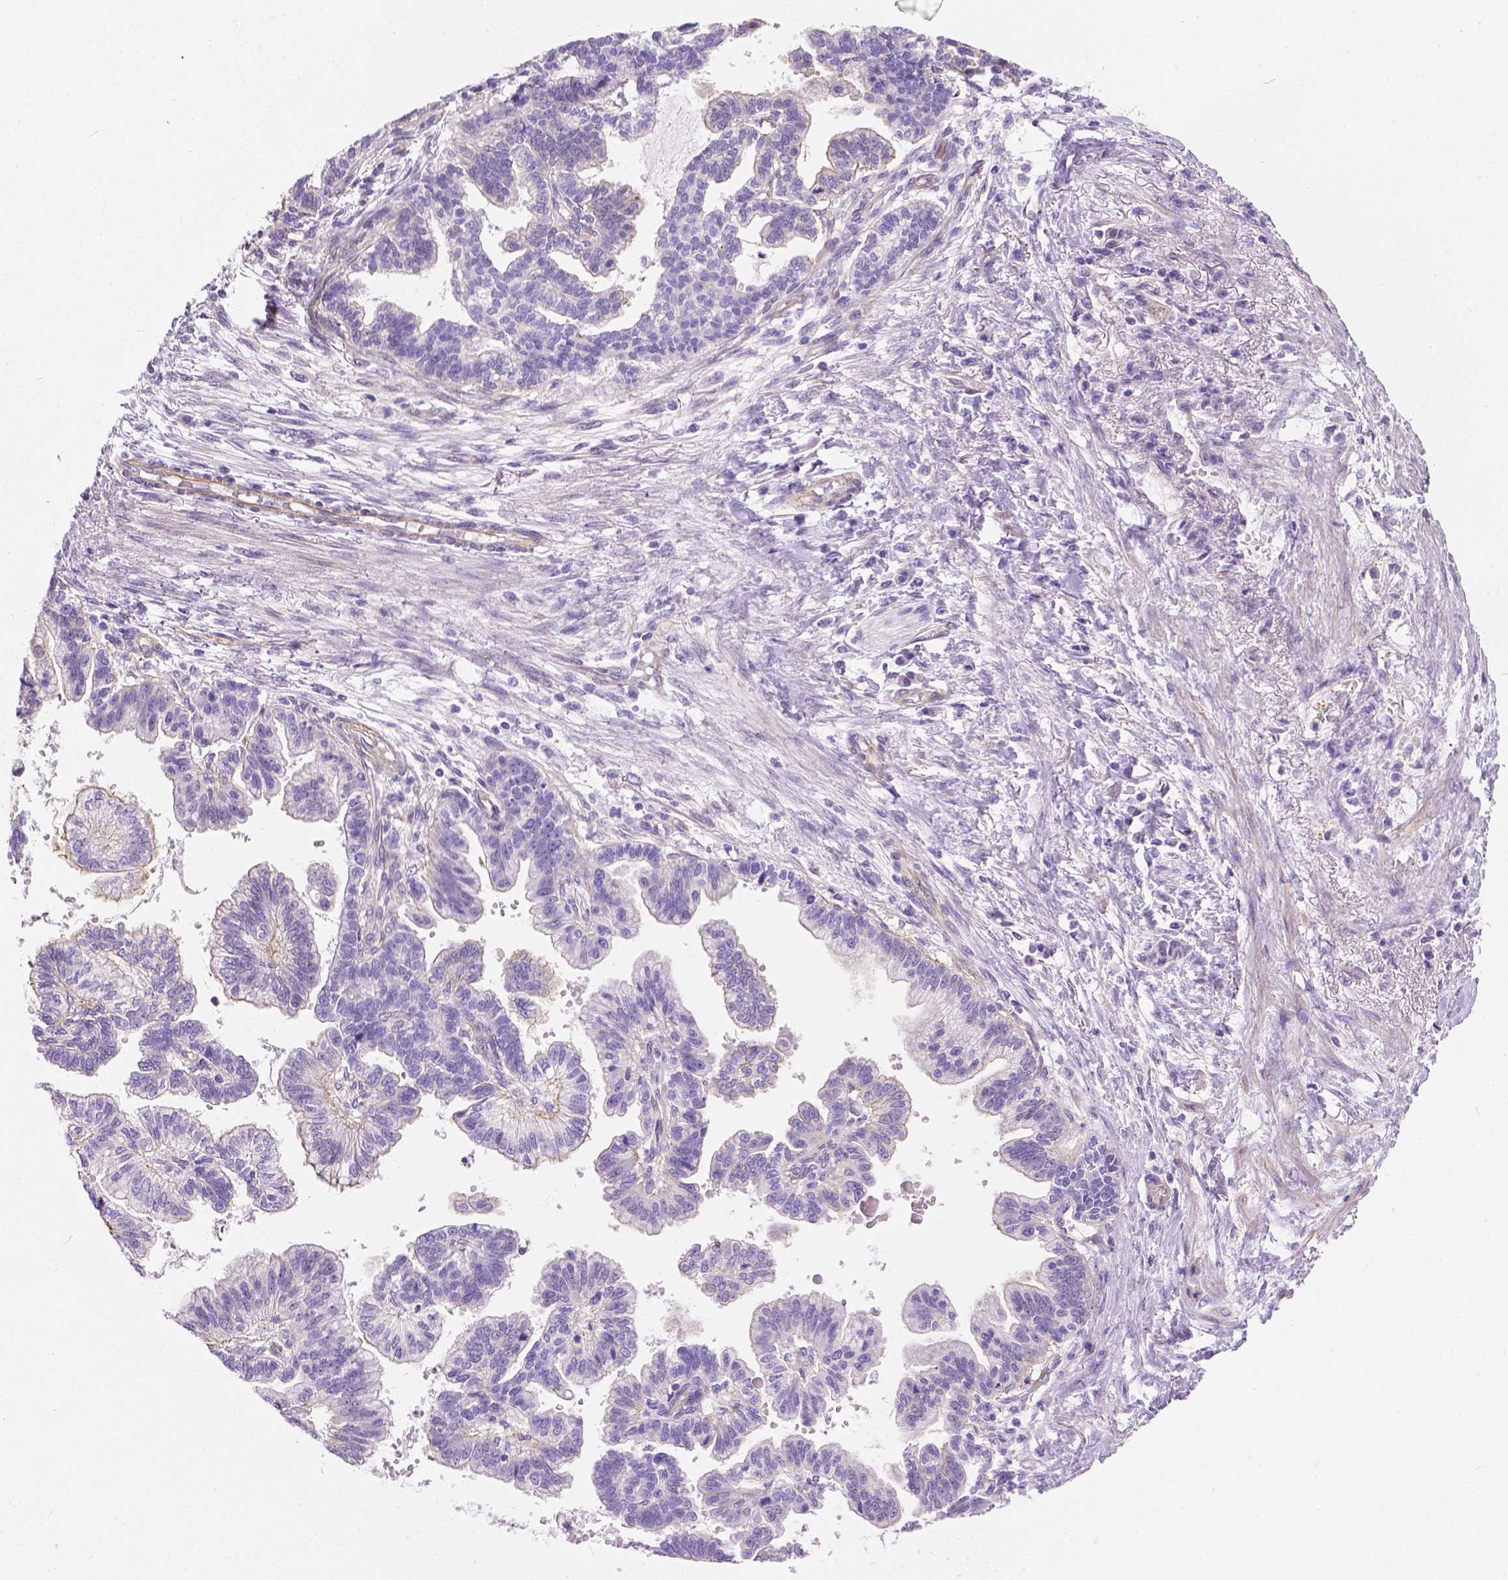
{"staining": {"intensity": "negative", "quantity": "none", "location": "none"}, "tissue": "stomach cancer", "cell_type": "Tumor cells", "image_type": "cancer", "snomed": [{"axis": "morphology", "description": "Adenocarcinoma, NOS"}, {"axis": "topography", "description": "Stomach"}], "caption": "The immunohistochemistry (IHC) histopathology image has no significant positivity in tumor cells of stomach cancer (adenocarcinoma) tissue.", "gene": "PHF7", "patient": {"sex": "male", "age": 83}}